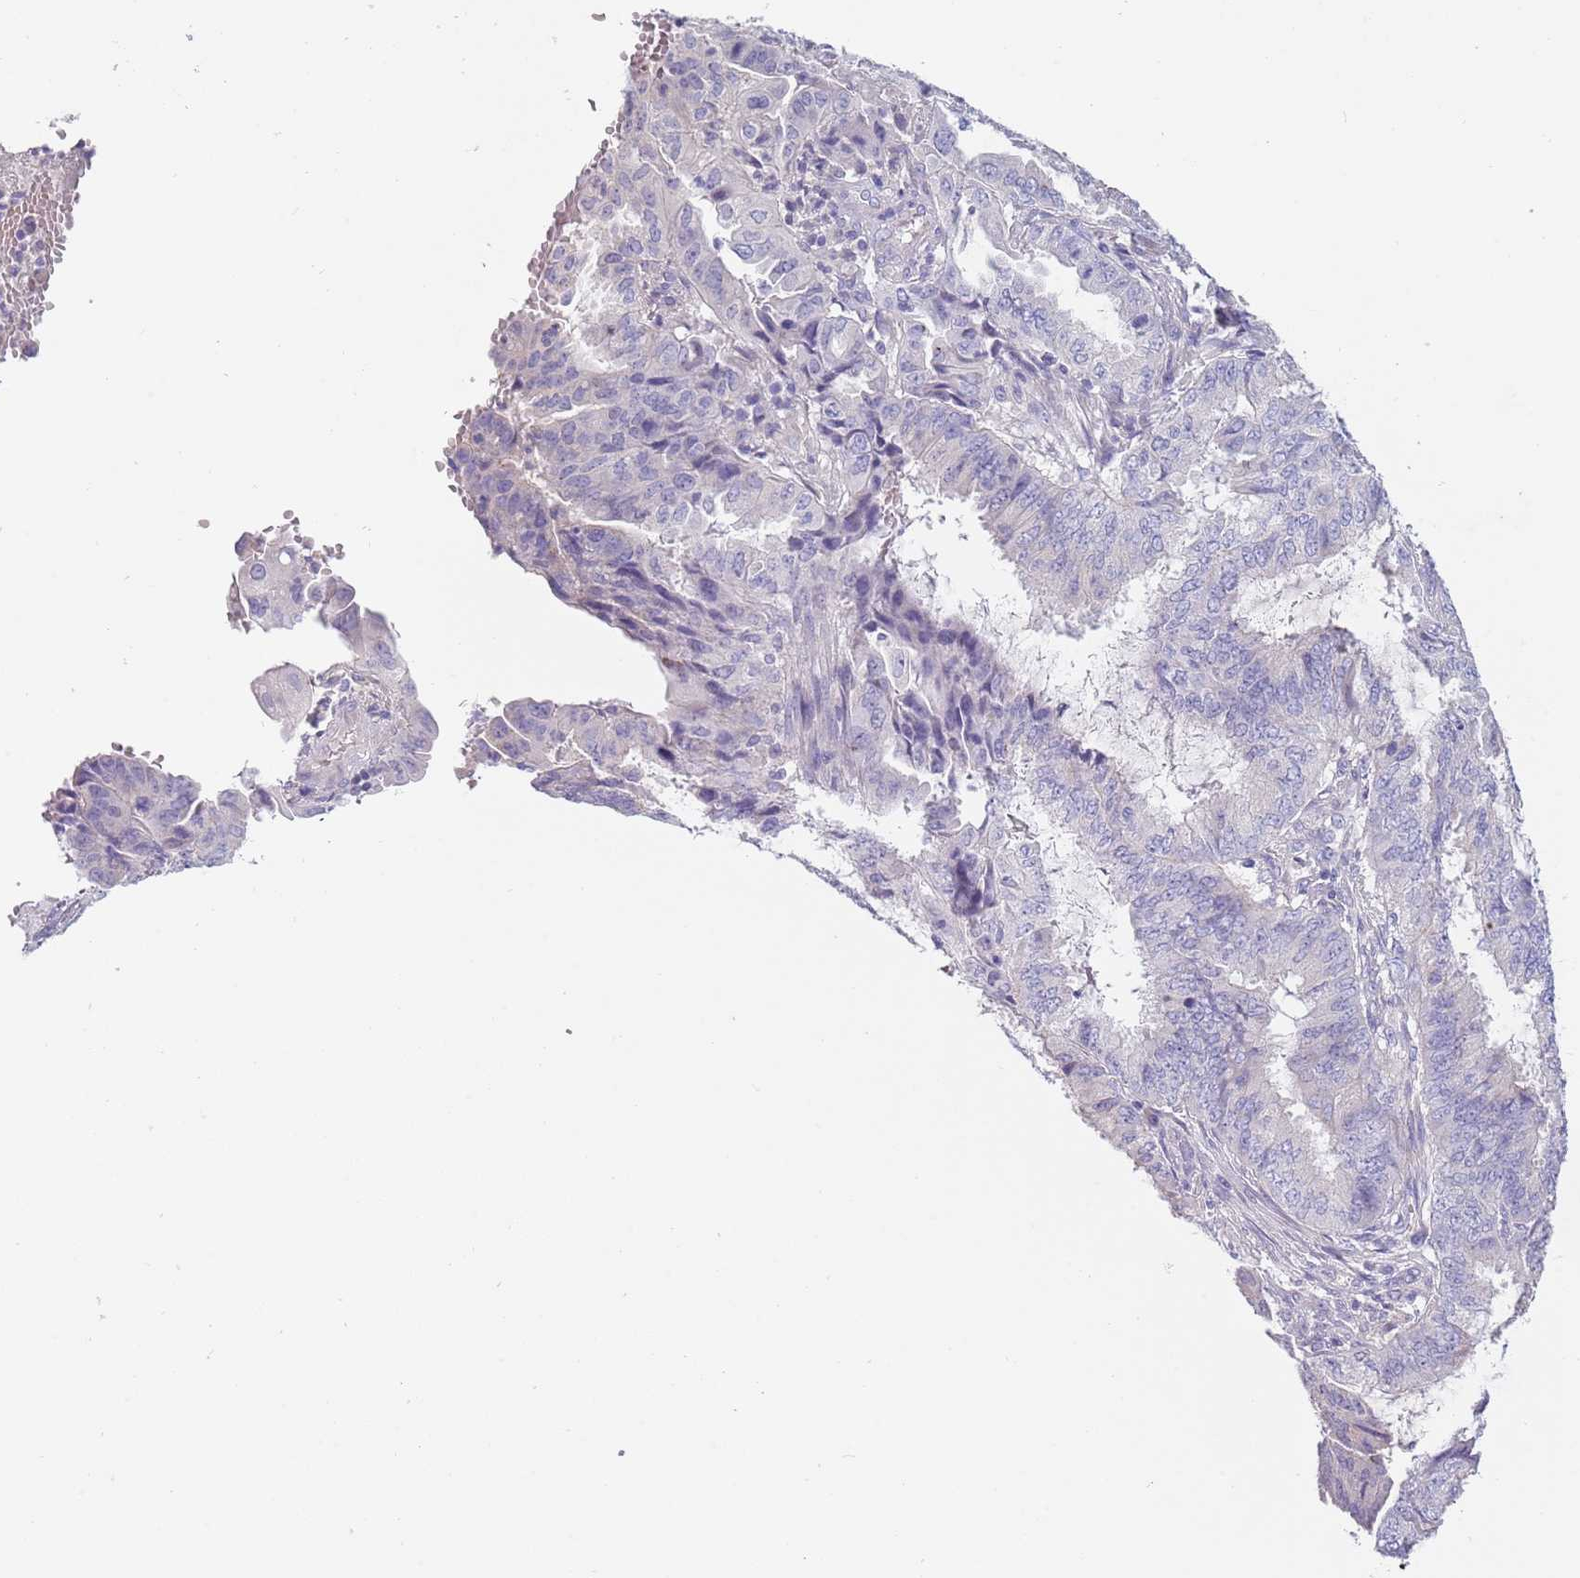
{"staining": {"intensity": "negative", "quantity": "none", "location": "none"}, "tissue": "endometrial cancer", "cell_type": "Tumor cells", "image_type": "cancer", "snomed": [{"axis": "morphology", "description": "Adenocarcinoma, NOS"}, {"axis": "topography", "description": "Endometrium"}], "caption": "DAB immunohistochemical staining of human endometrial adenocarcinoma exhibits no significant expression in tumor cells.", "gene": "MAN1C1", "patient": {"sex": "female", "age": 51}}